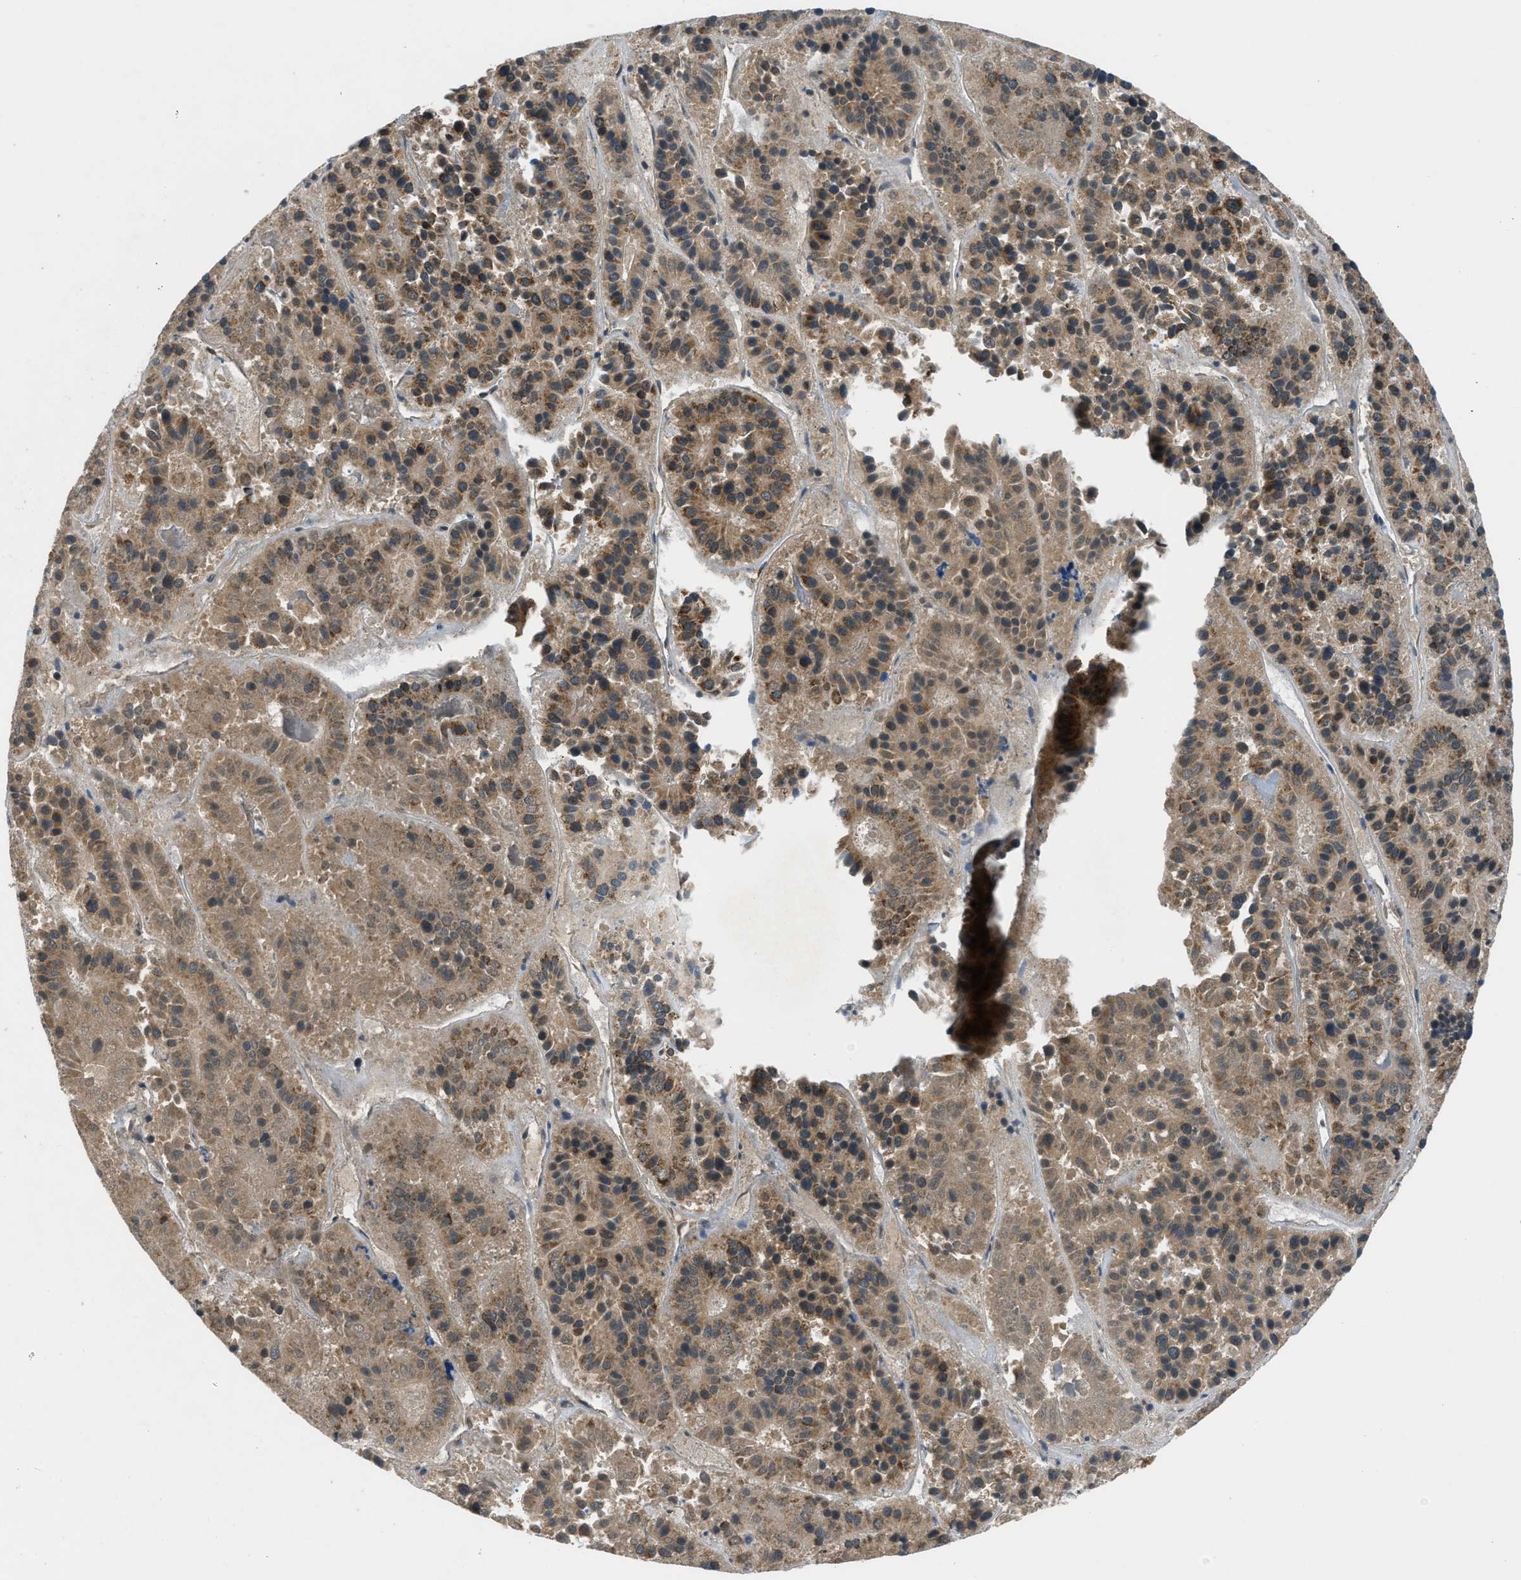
{"staining": {"intensity": "moderate", "quantity": ">75%", "location": "cytoplasmic/membranous"}, "tissue": "pancreatic cancer", "cell_type": "Tumor cells", "image_type": "cancer", "snomed": [{"axis": "morphology", "description": "Adenocarcinoma, NOS"}, {"axis": "topography", "description": "Pancreas"}], "caption": "The photomicrograph displays staining of pancreatic cancer, revealing moderate cytoplasmic/membranous protein positivity (brown color) within tumor cells. The protein is shown in brown color, while the nuclei are stained blue.", "gene": "ACADVL", "patient": {"sex": "male", "age": 50}}